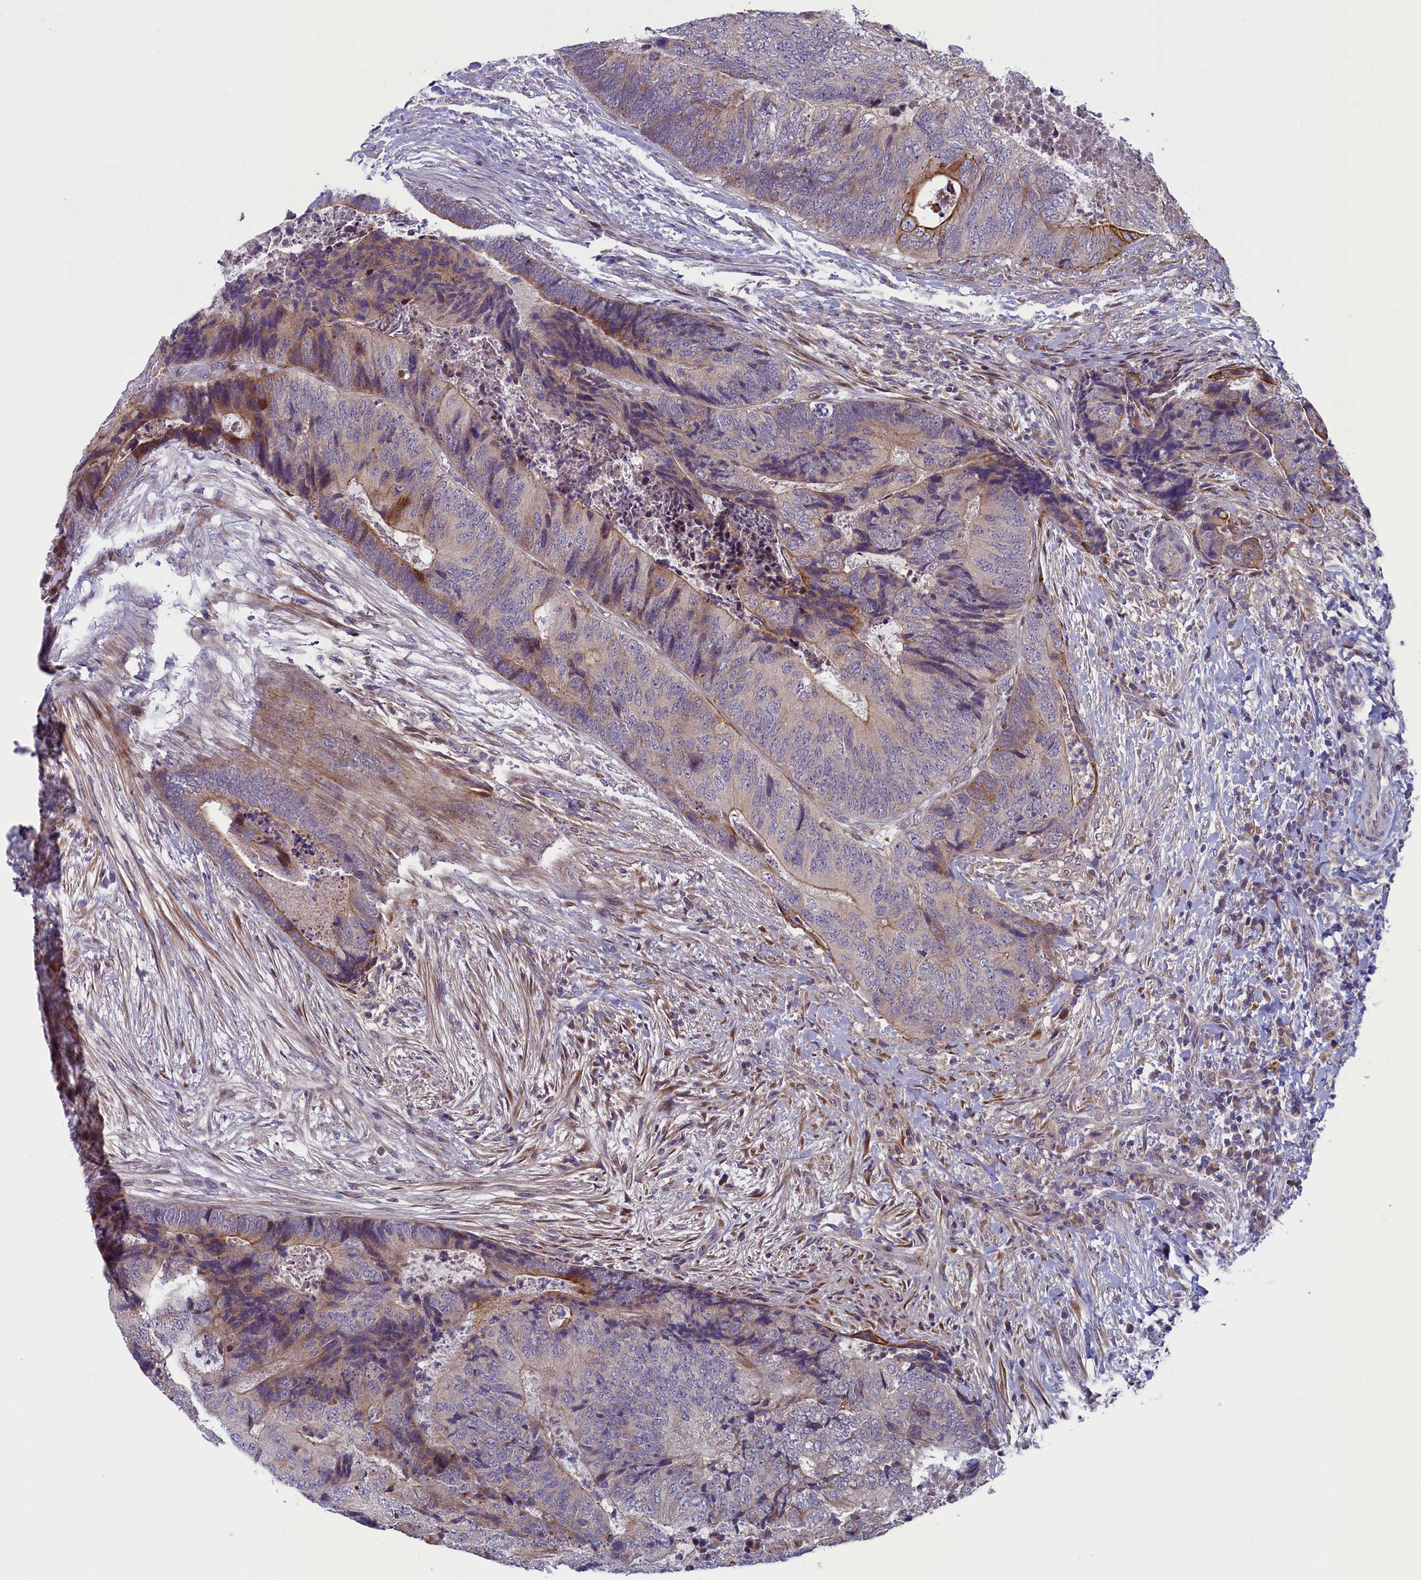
{"staining": {"intensity": "moderate", "quantity": "<25%", "location": "cytoplasmic/membranous"}, "tissue": "colorectal cancer", "cell_type": "Tumor cells", "image_type": "cancer", "snomed": [{"axis": "morphology", "description": "Adenocarcinoma, NOS"}, {"axis": "topography", "description": "Colon"}], "caption": "A high-resolution histopathology image shows immunohistochemistry staining of colorectal cancer, which shows moderate cytoplasmic/membranous expression in about <25% of tumor cells.", "gene": "ANKRD39", "patient": {"sex": "female", "age": 67}}